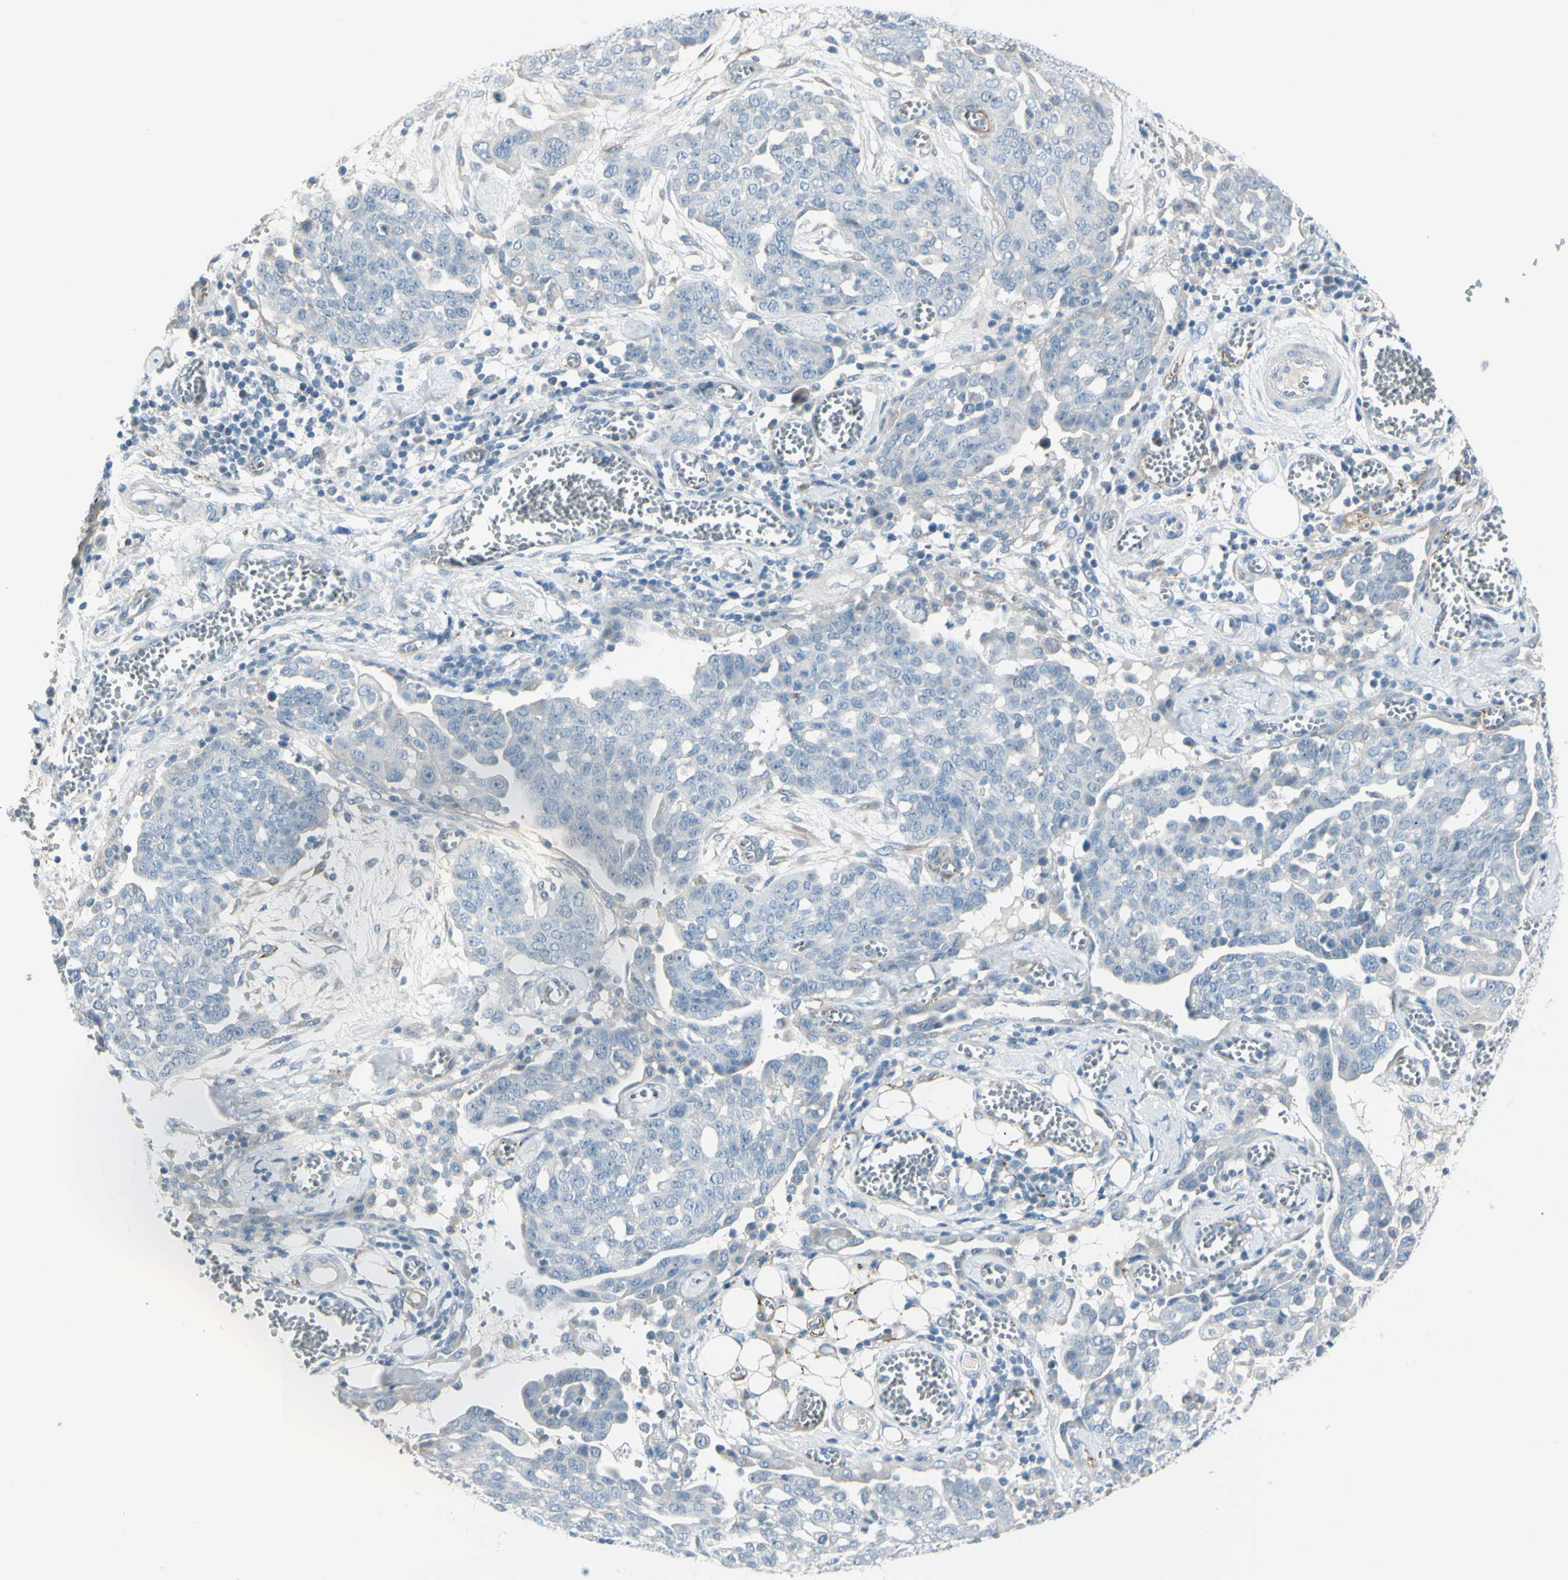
{"staining": {"intensity": "negative", "quantity": "none", "location": "none"}, "tissue": "ovarian cancer", "cell_type": "Tumor cells", "image_type": "cancer", "snomed": [{"axis": "morphology", "description": "Cystadenocarcinoma, serous, NOS"}, {"axis": "topography", "description": "Soft tissue"}, {"axis": "topography", "description": "Ovary"}], "caption": "IHC histopathology image of serous cystadenocarcinoma (ovarian) stained for a protein (brown), which reveals no expression in tumor cells.", "gene": "GPR34", "patient": {"sex": "female", "age": 57}}